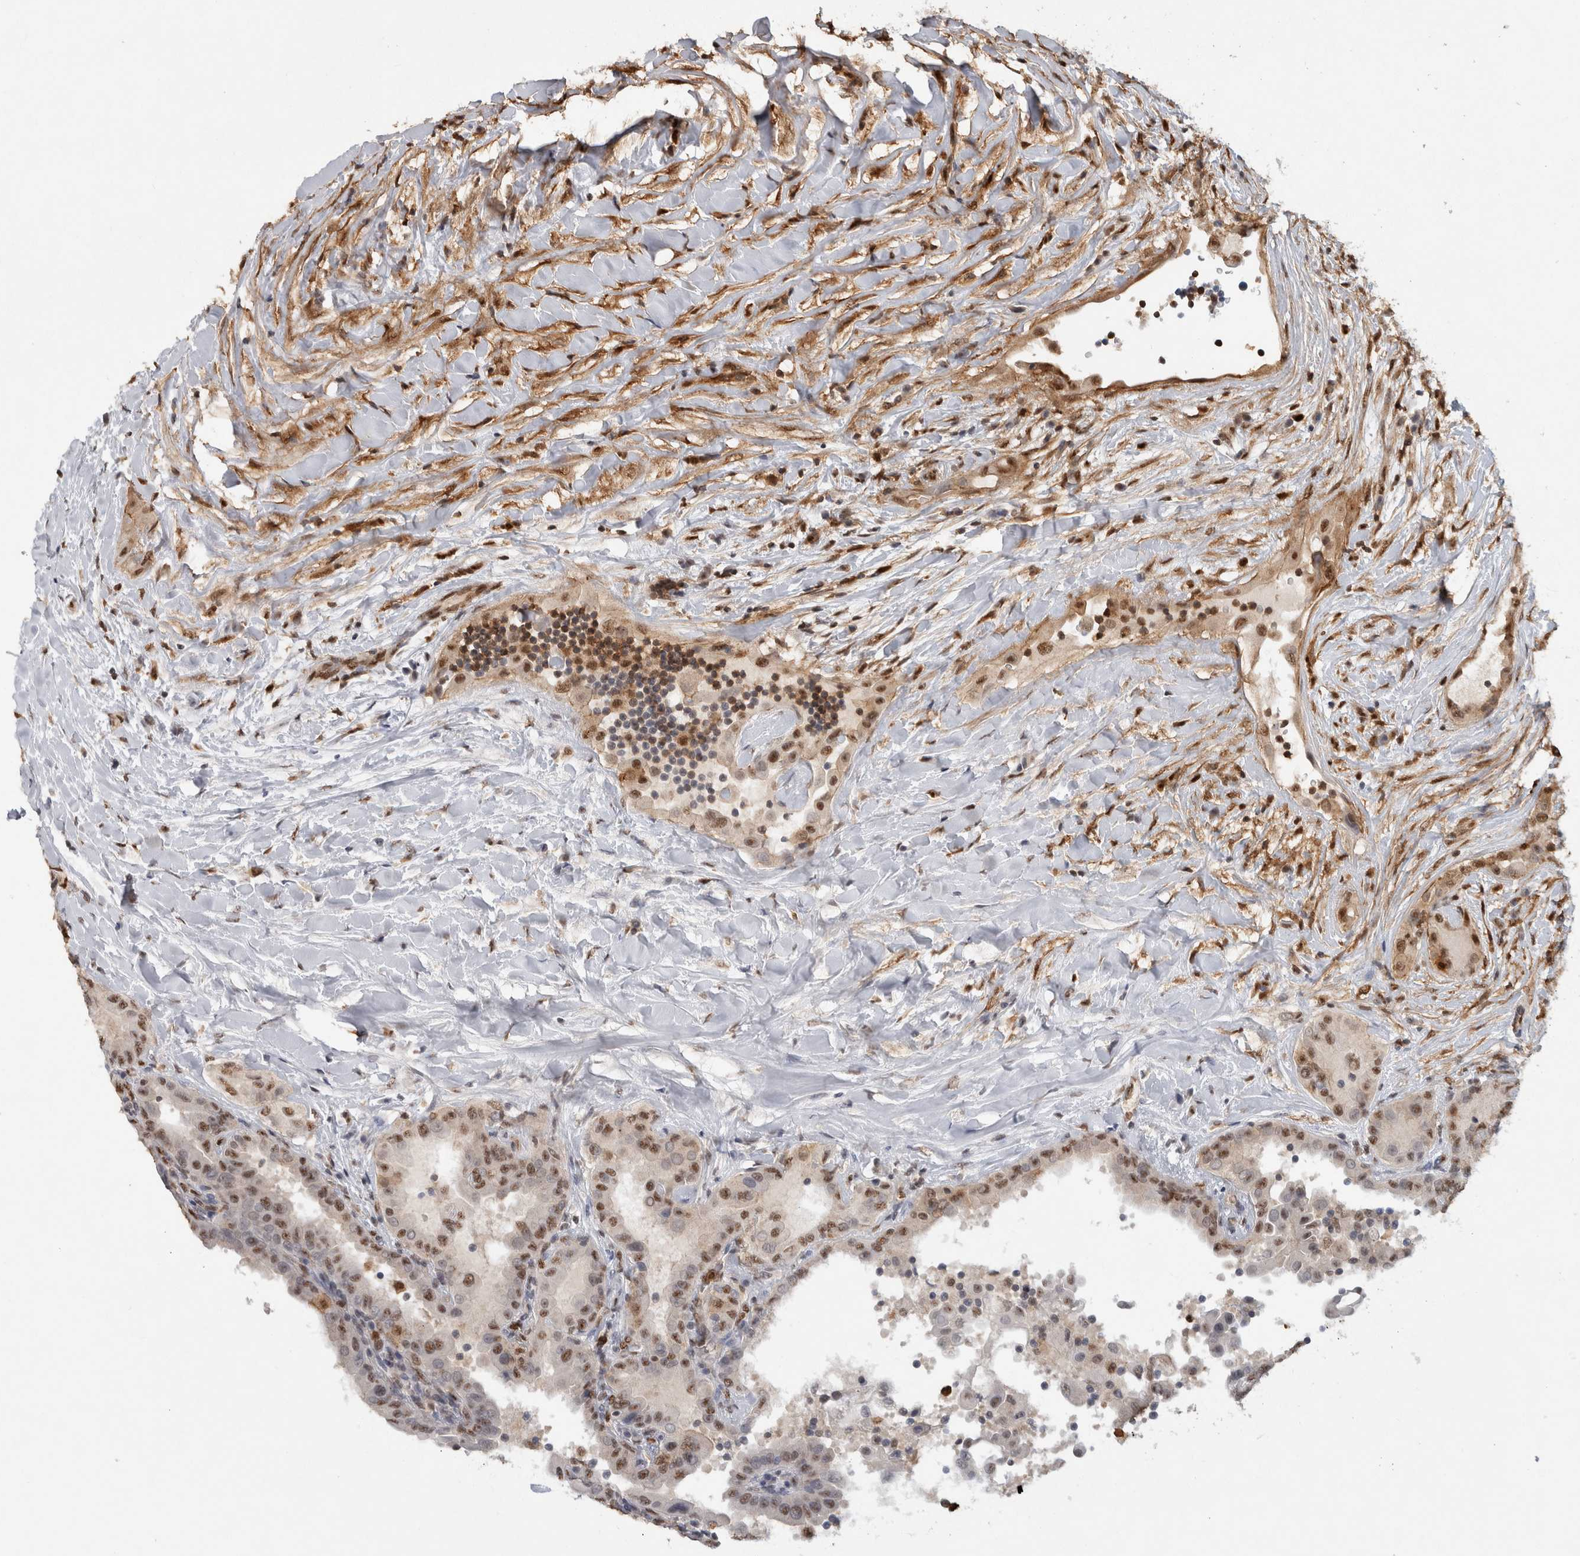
{"staining": {"intensity": "moderate", "quantity": ">75%", "location": "cytoplasmic/membranous,nuclear"}, "tissue": "thyroid cancer", "cell_type": "Tumor cells", "image_type": "cancer", "snomed": [{"axis": "morphology", "description": "Papillary adenocarcinoma, NOS"}, {"axis": "topography", "description": "Thyroid gland"}], "caption": "About >75% of tumor cells in human thyroid cancer reveal moderate cytoplasmic/membranous and nuclear protein staining as visualized by brown immunohistochemical staining.", "gene": "RPS6KA2", "patient": {"sex": "male", "age": 33}}